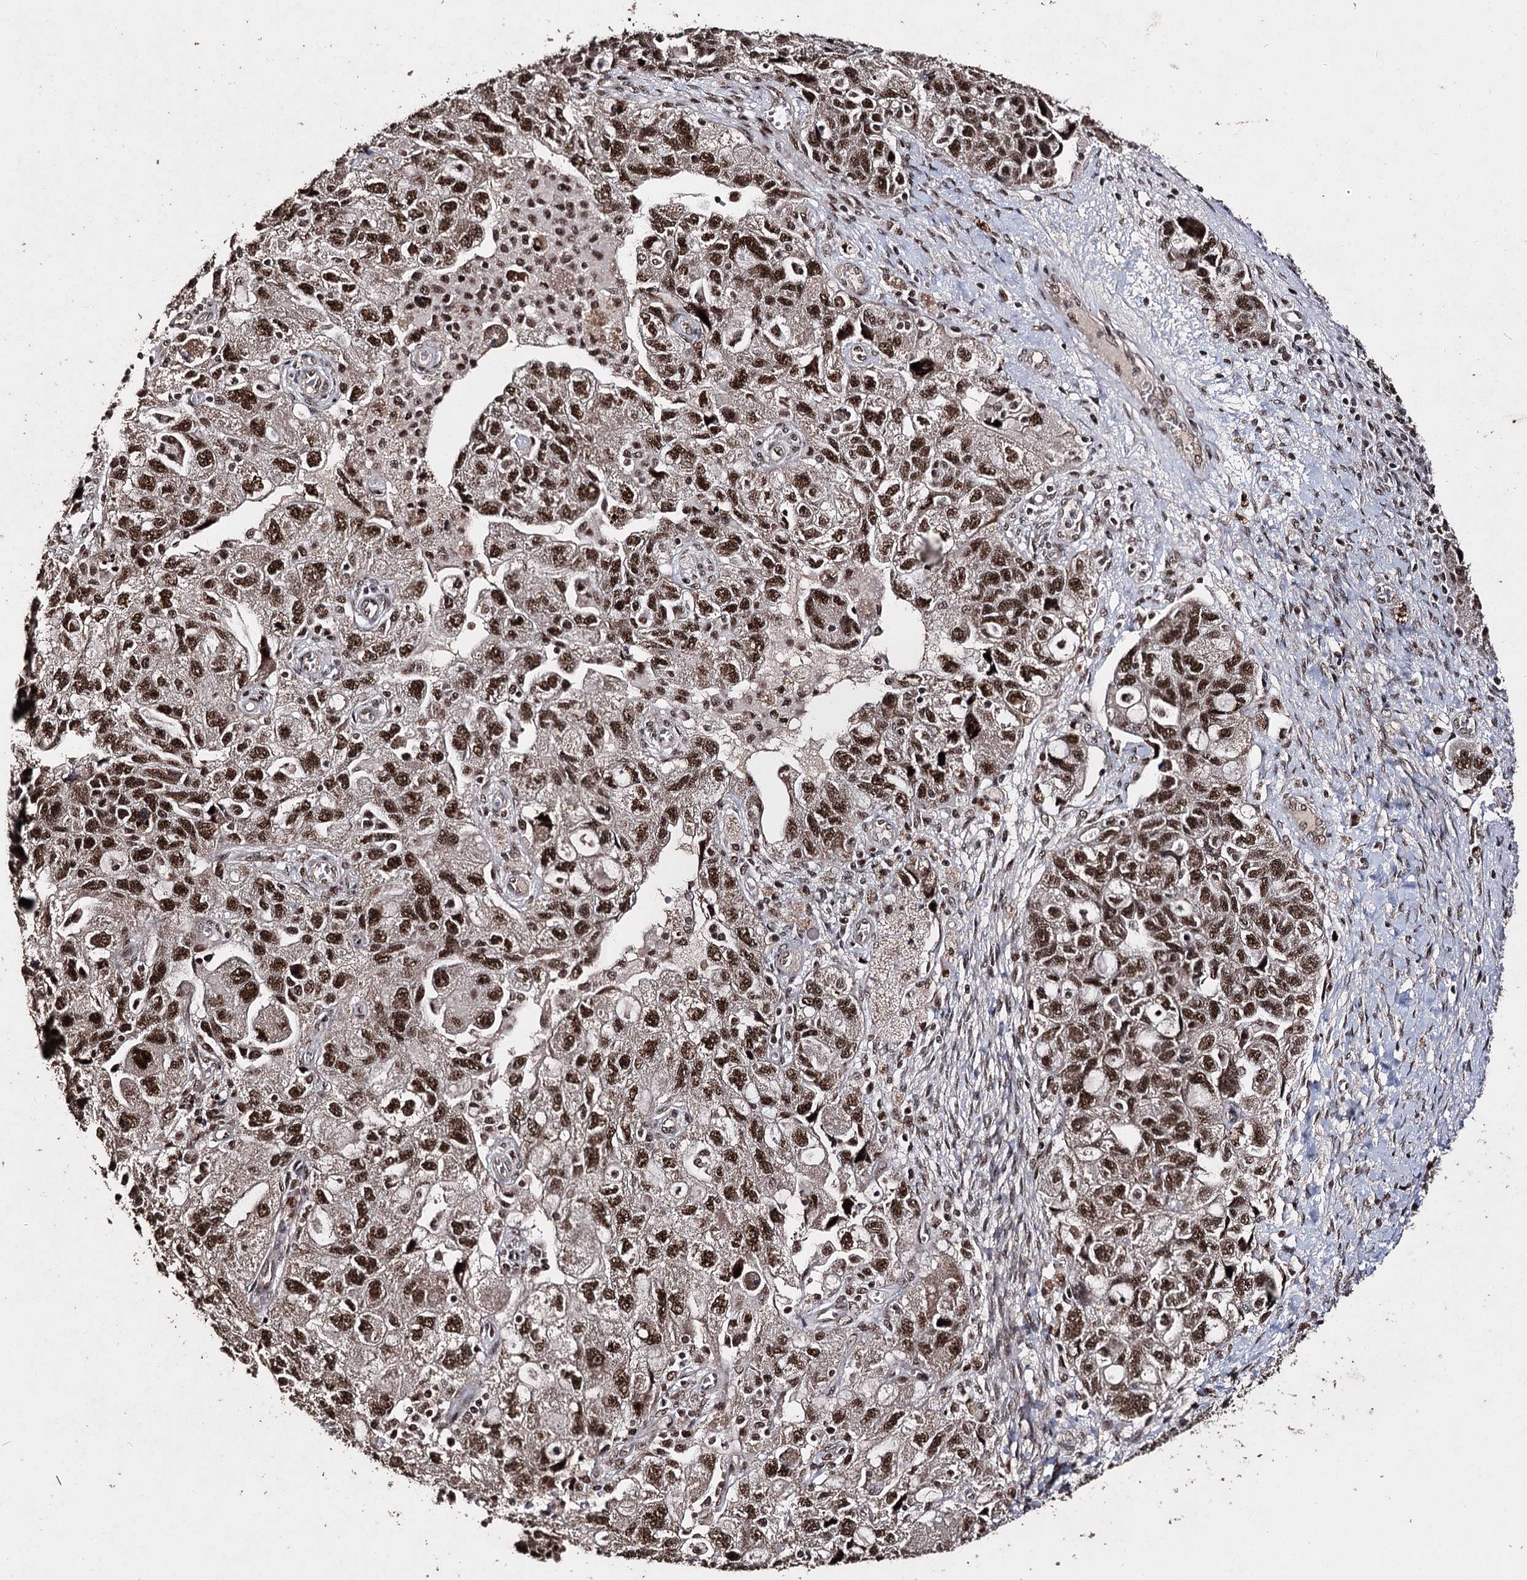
{"staining": {"intensity": "strong", "quantity": ">75%", "location": "nuclear"}, "tissue": "ovarian cancer", "cell_type": "Tumor cells", "image_type": "cancer", "snomed": [{"axis": "morphology", "description": "Carcinoma, NOS"}, {"axis": "morphology", "description": "Cystadenocarcinoma, serous, NOS"}, {"axis": "topography", "description": "Ovary"}], "caption": "Immunohistochemistry (IHC) photomicrograph of neoplastic tissue: human ovarian cancer (serous cystadenocarcinoma) stained using immunohistochemistry shows high levels of strong protein expression localized specifically in the nuclear of tumor cells, appearing as a nuclear brown color.", "gene": "U2SURP", "patient": {"sex": "female", "age": 69}}